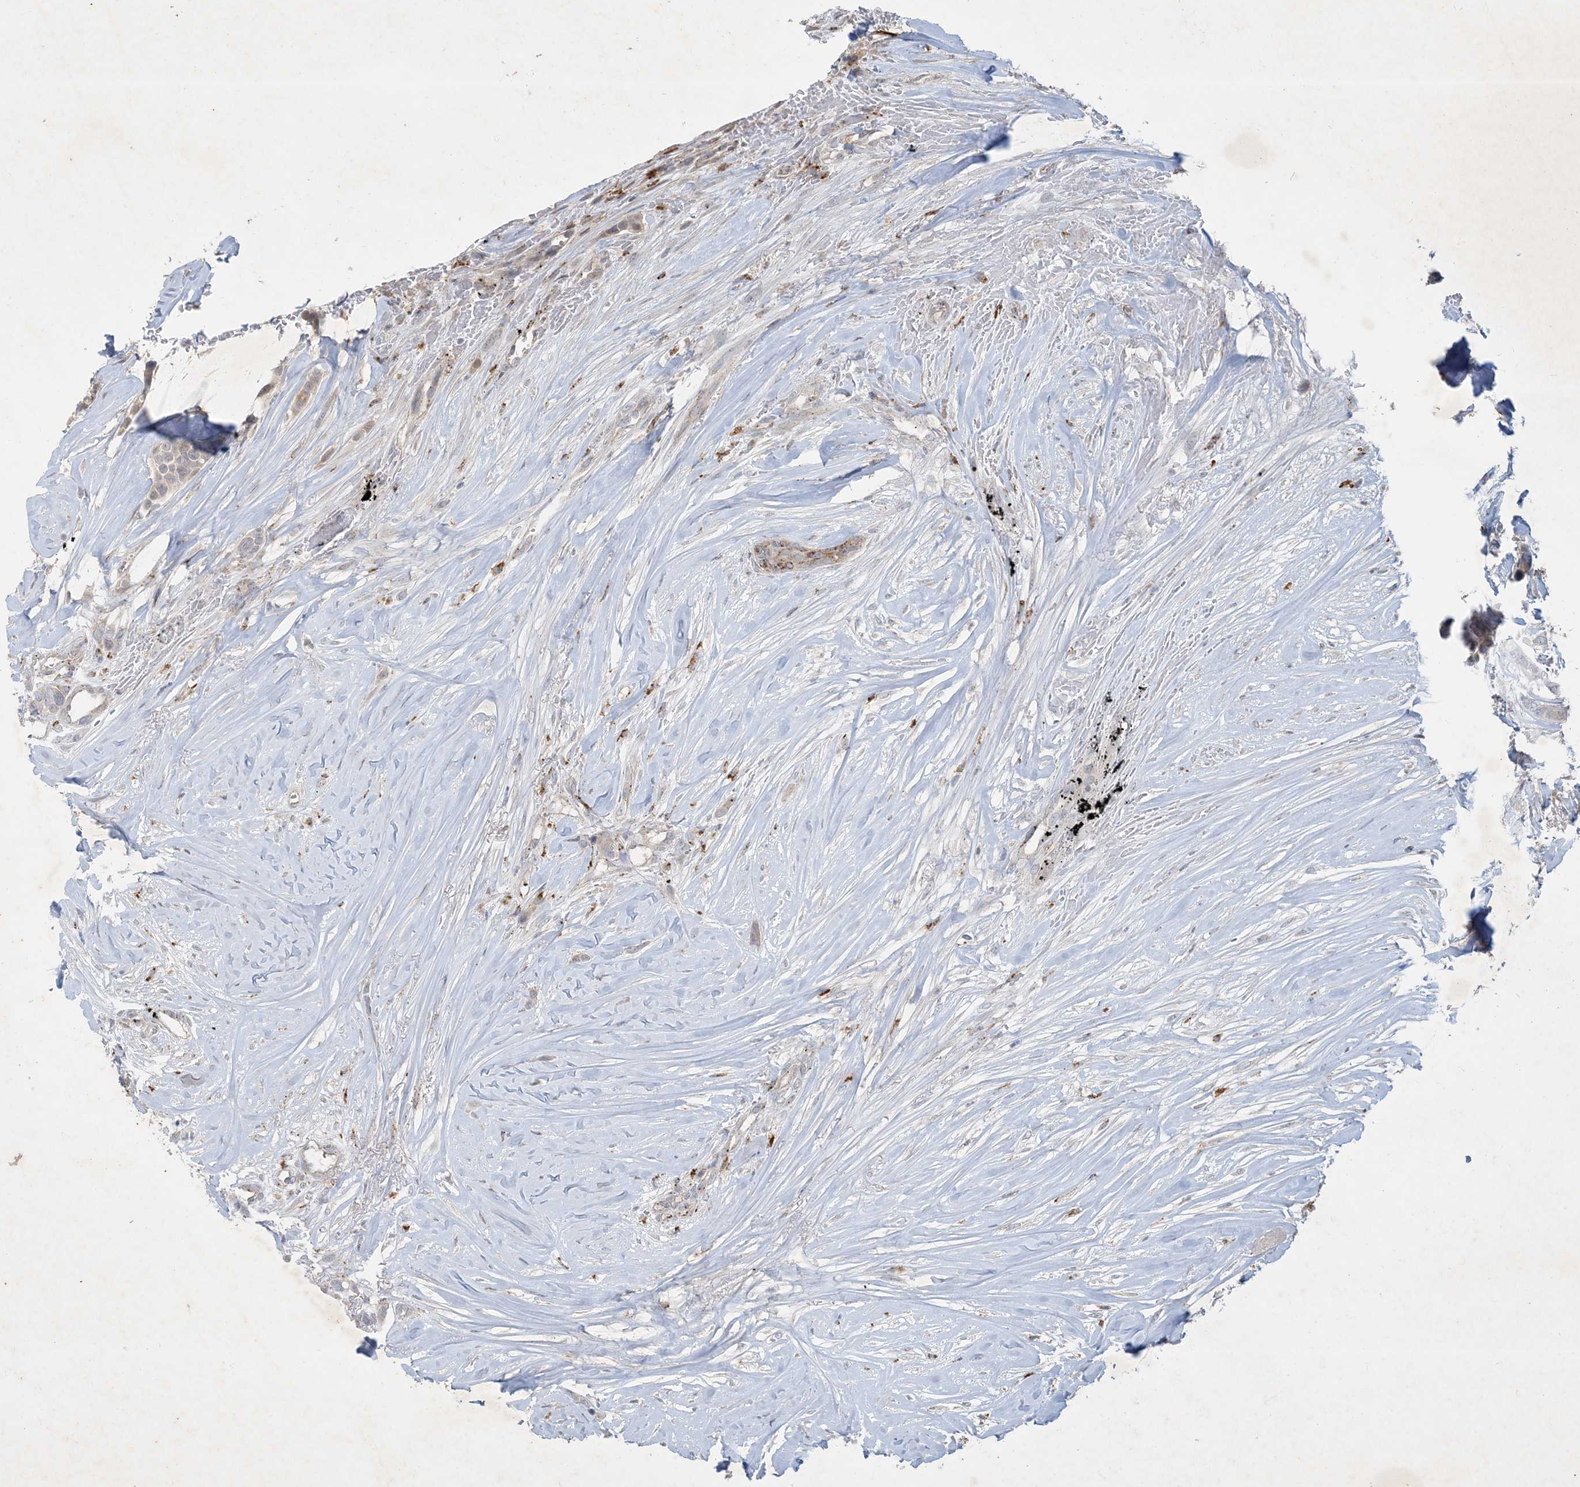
{"staining": {"intensity": "weak", "quantity": "<25%", "location": "cytoplasmic/membranous"}, "tissue": "breast cancer", "cell_type": "Tumor cells", "image_type": "cancer", "snomed": [{"axis": "morphology", "description": "Lobular carcinoma"}, {"axis": "topography", "description": "Breast"}], "caption": "Immunohistochemistry photomicrograph of human breast cancer stained for a protein (brown), which shows no staining in tumor cells.", "gene": "MRPS18A", "patient": {"sex": "female", "age": 51}}